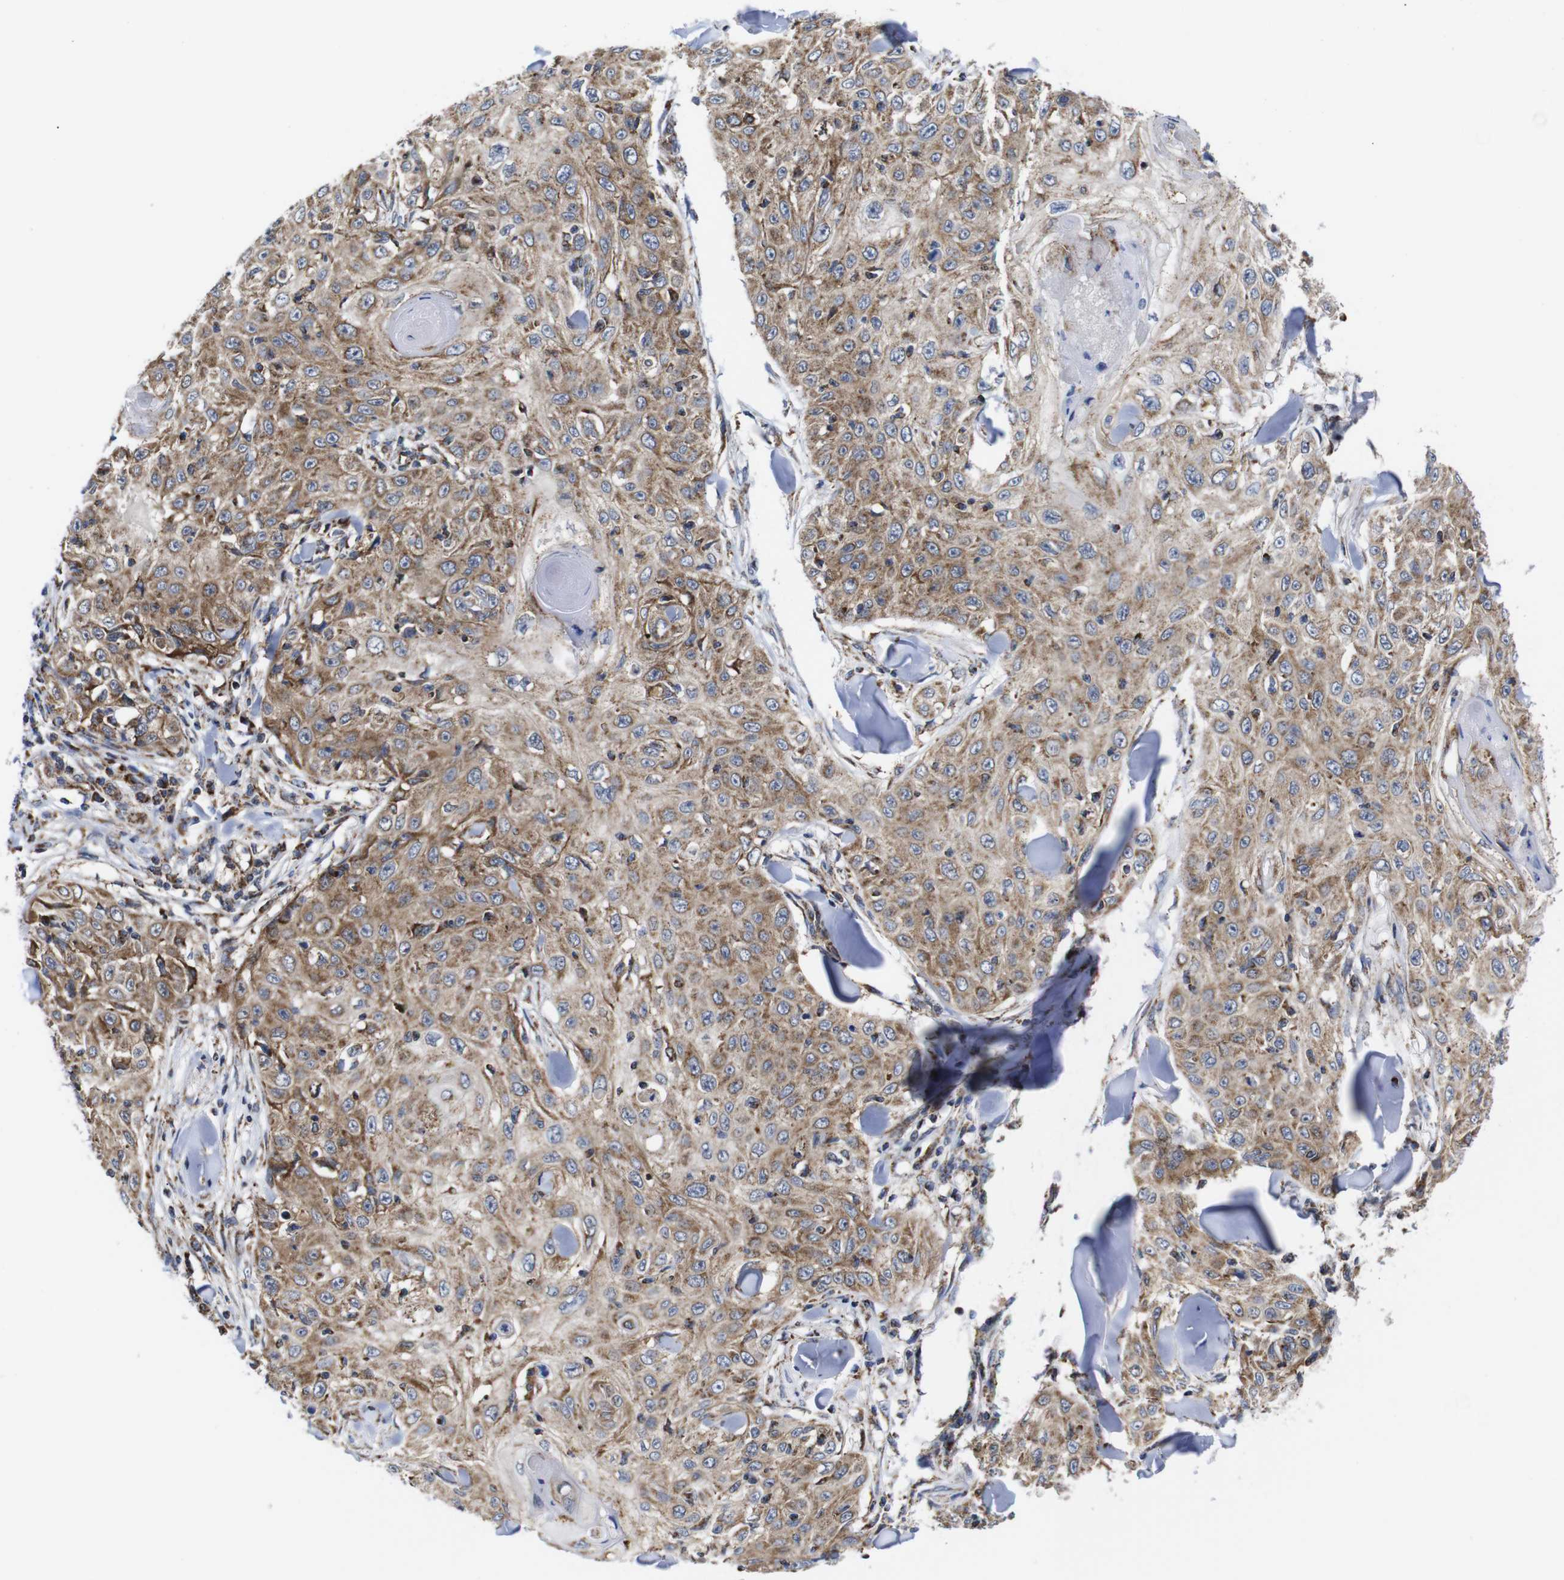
{"staining": {"intensity": "moderate", "quantity": ">75%", "location": "cytoplasmic/membranous"}, "tissue": "skin cancer", "cell_type": "Tumor cells", "image_type": "cancer", "snomed": [{"axis": "morphology", "description": "Squamous cell carcinoma, NOS"}, {"axis": "topography", "description": "Skin"}], "caption": "An immunohistochemistry (IHC) photomicrograph of neoplastic tissue is shown. Protein staining in brown shows moderate cytoplasmic/membranous positivity in squamous cell carcinoma (skin) within tumor cells. (IHC, brightfield microscopy, high magnification).", "gene": "C17orf80", "patient": {"sex": "male", "age": 86}}